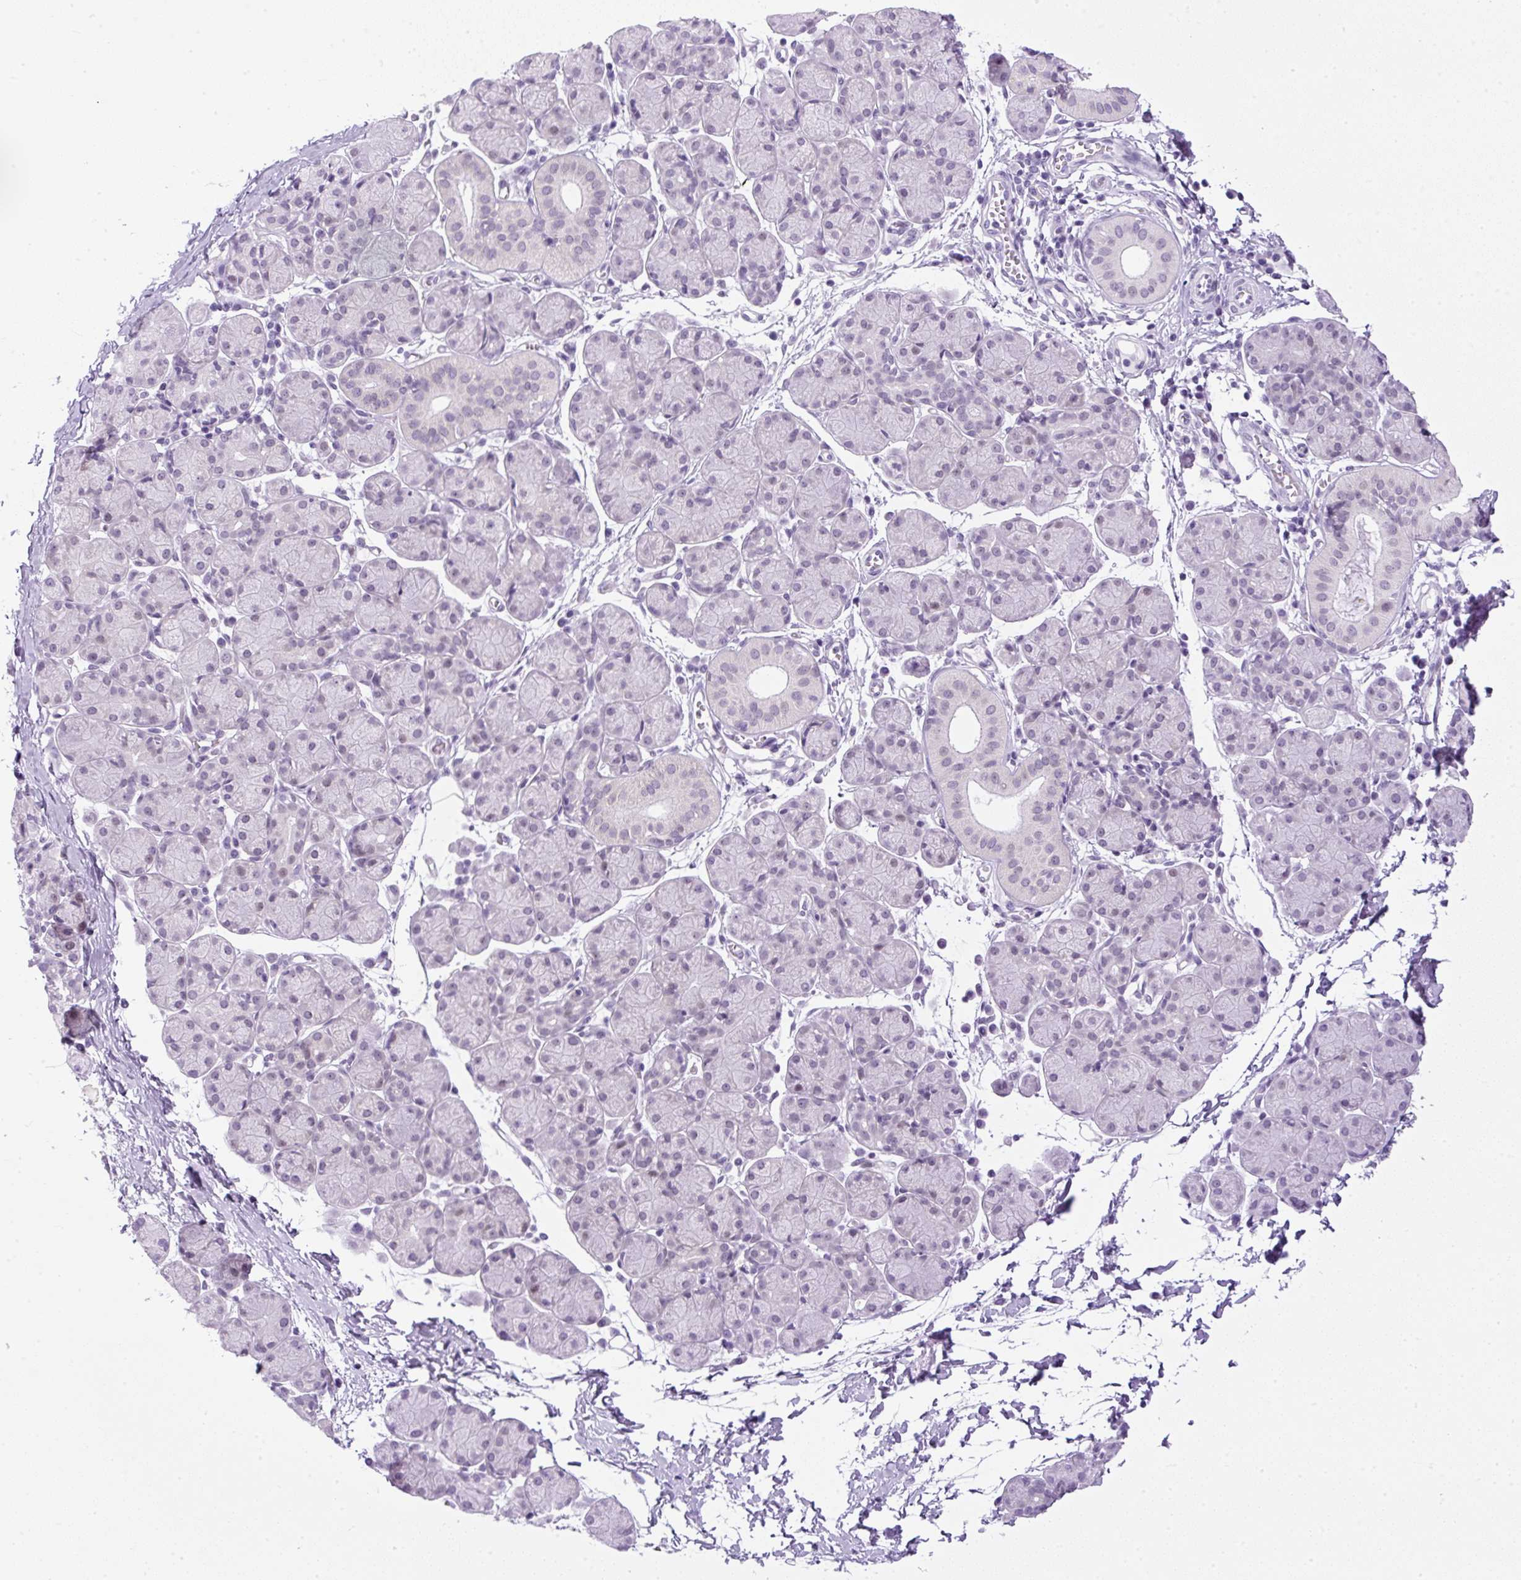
{"staining": {"intensity": "negative", "quantity": "none", "location": "none"}, "tissue": "salivary gland", "cell_type": "Glandular cells", "image_type": "normal", "snomed": [{"axis": "morphology", "description": "Normal tissue, NOS"}, {"axis": "morphology", "description": "Inflammation, NOS"}, {"axis": "topography", "description": "Lymph node"}, {"axis": "topography", "description": "Salivary gland"}], "caption": "An IHC micrograph of benign salivary gland is shown. There is no staining in glandular cells of salivary gland.", "gene": "RHBDD2", "patient": {"sex": "male", "age": 3}}